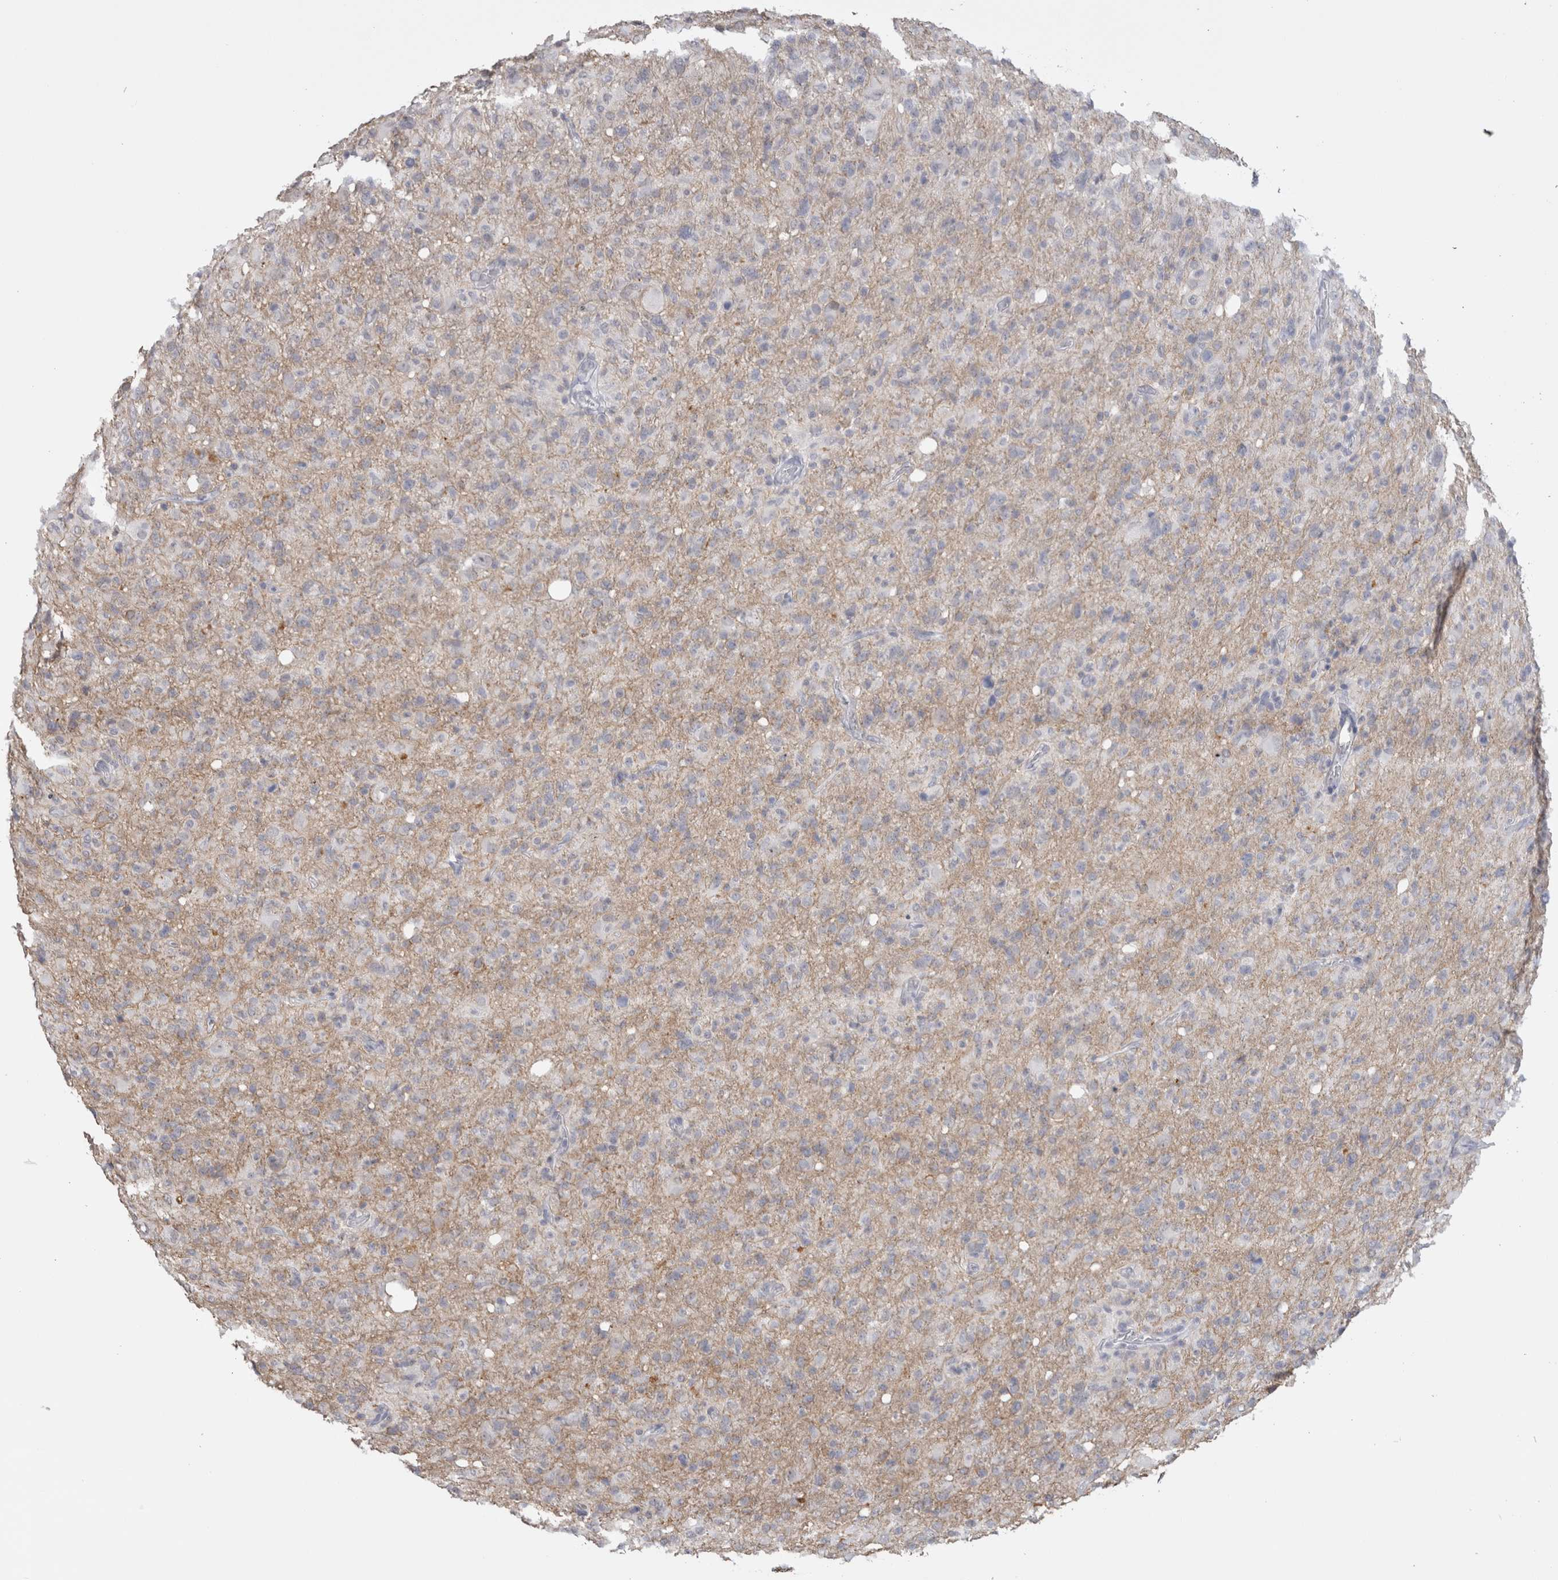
{"staining": {"intensity": "weak", "quantity": "<25%", "location": "cytoplasmic/membranous"}, "tissue": "glioma", "cell_type": "Tumor cells", "image_type": "cancer", "snomed": [{"axis": "morphology", "description": "Glioma, malignant, High grade"}, {"axis": "topography", "description": "Brain"}], "caption": "DAB immunohistochemical staining of human high-grade glioma (malignant) demonstrates no significant positivity in tumor cells.", "gene": "CADM3", "patient": {"sex": "female", "age": 57}}